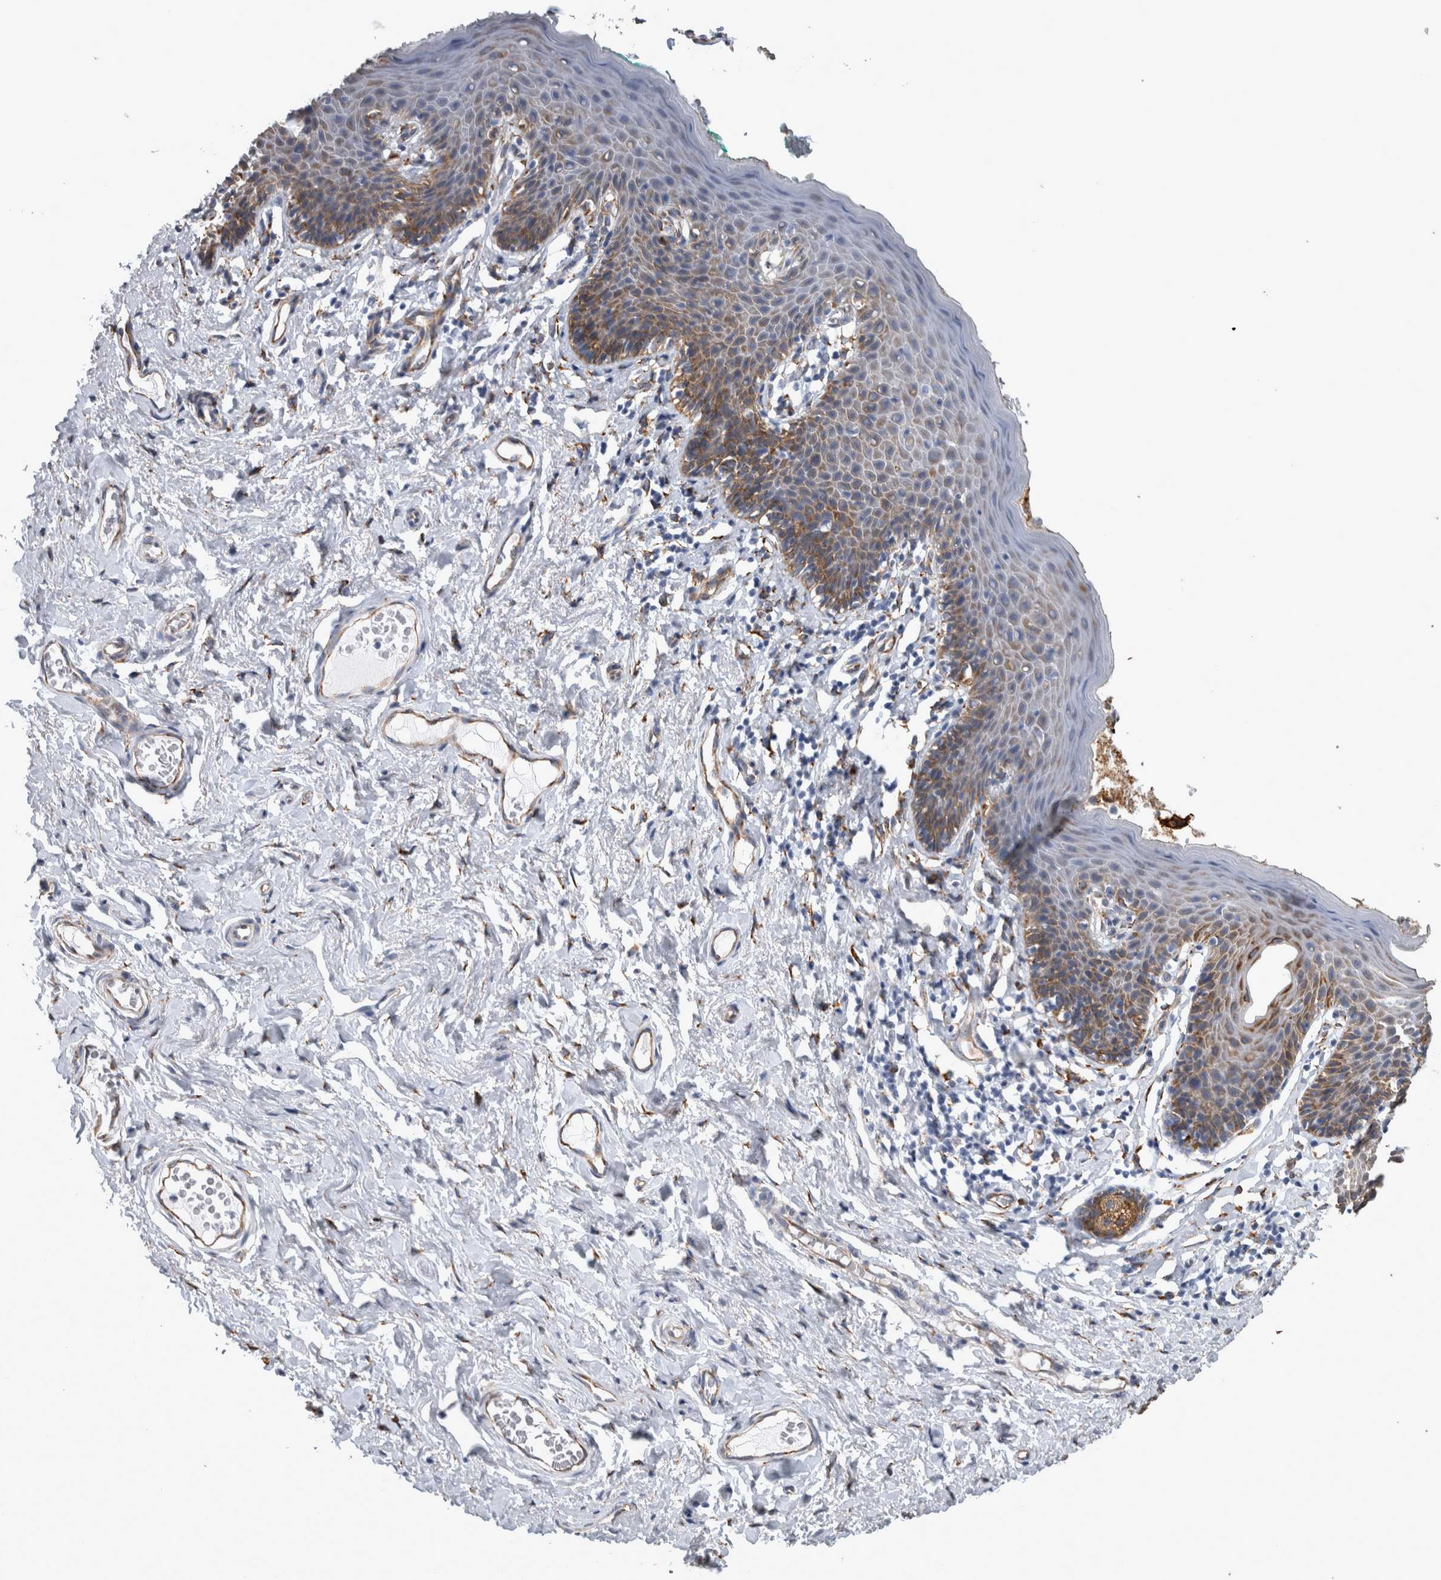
{"staining": {"intensity": "moderate", "quantity": ">75%", "location": "cytoplasmic/membranous"}, "tissue": "skin", "cell_type": "Epidermal cells", "image_type": "normal", "snomed": [{"axis": "morphology", "description": "Normal tissue, NOS"}, {"axis": "topography", "description": "Vulva"}], "caption": "Moderate cytoplasmic/membranous positivity is present in approximately >75% of epidermal cells in benign skin. The staining was performed using DAB (3,3'-diaminobenzidine), with brown indicating positive protein expression. Nuclei are stained blue with hematoxylin.", "gene": "FHIP2B", "patient": {"sex": "female", "age": 66}}